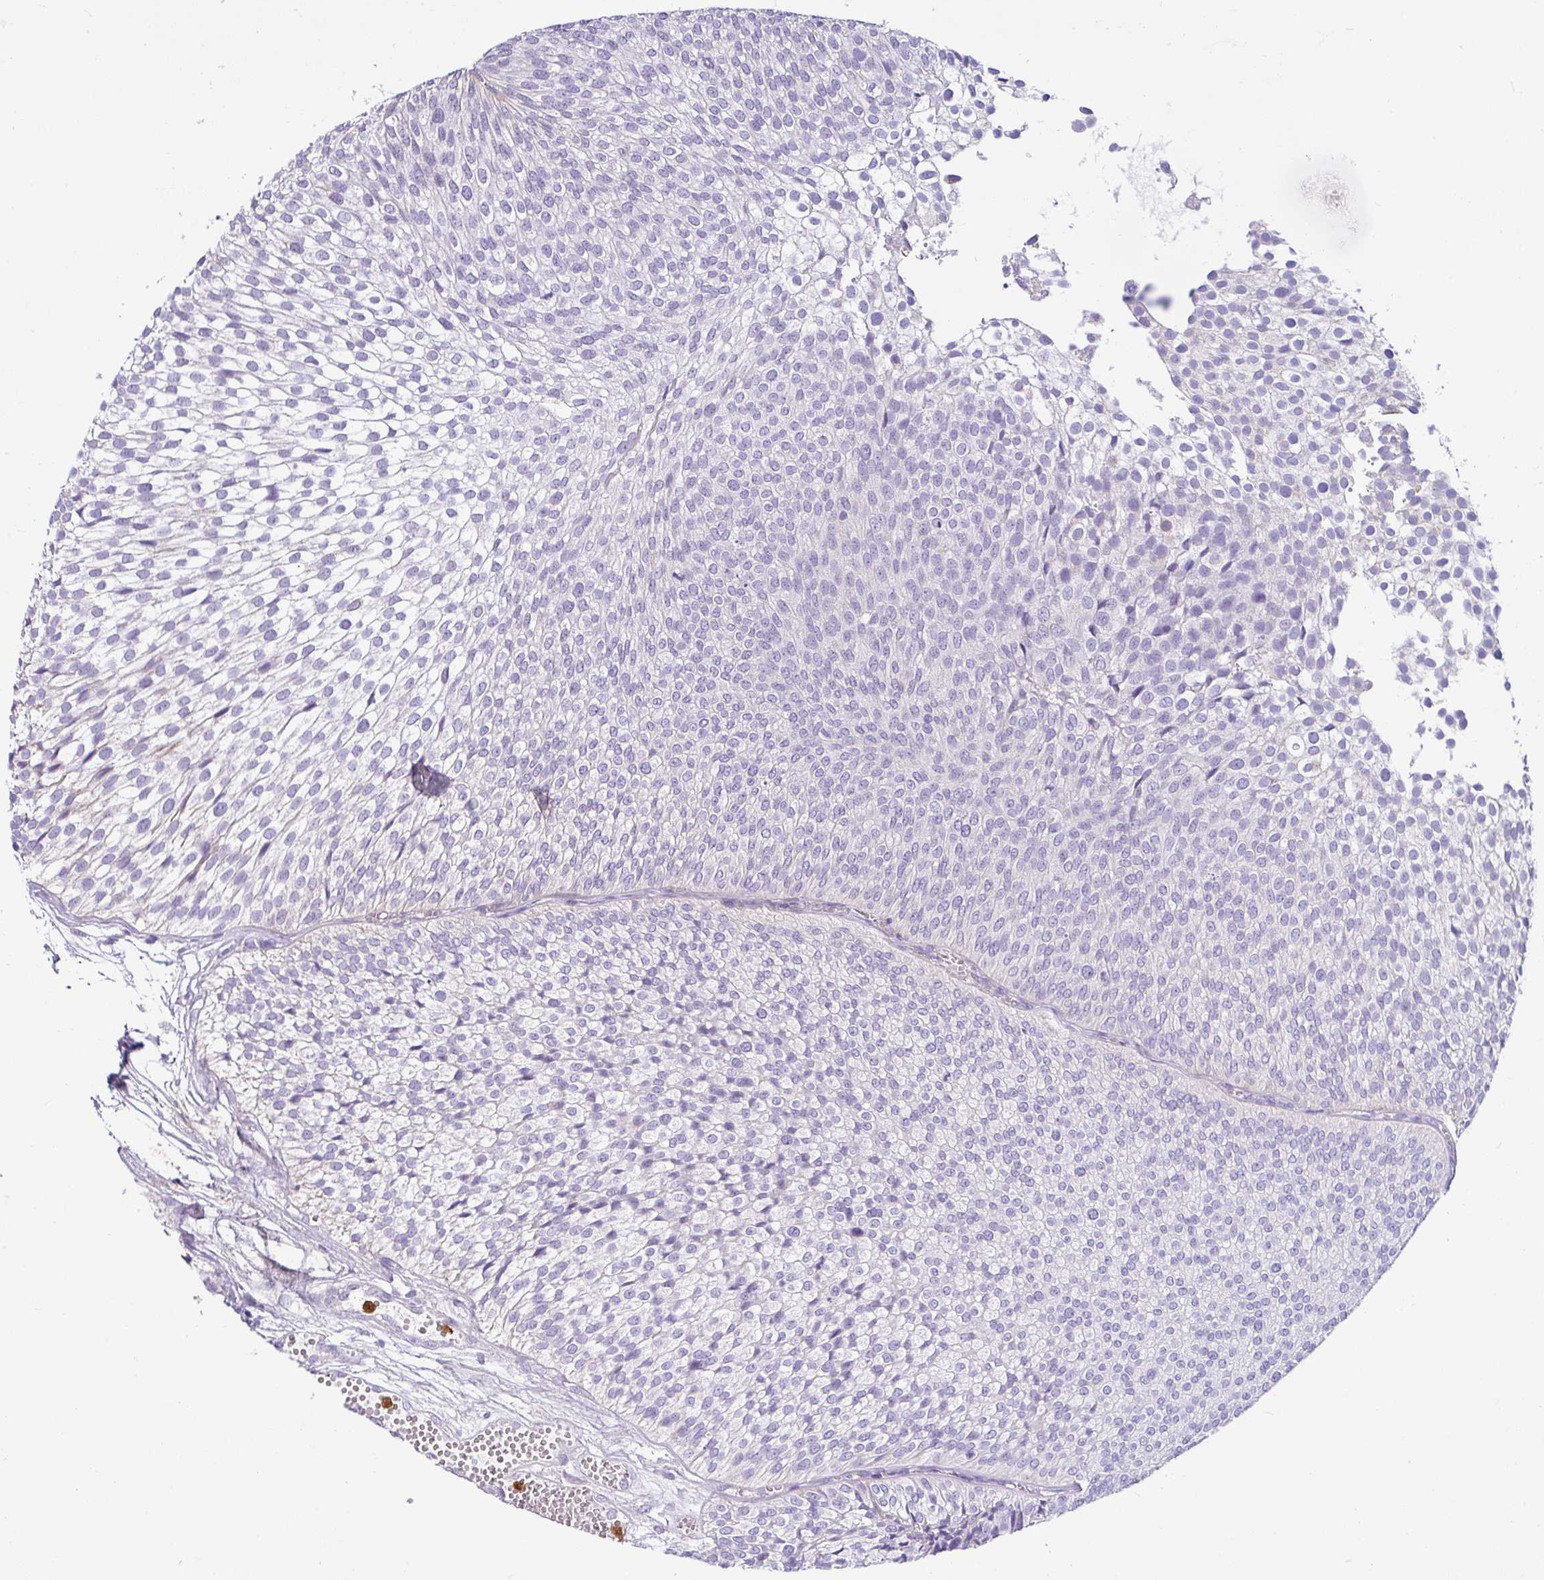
{"staining": {"intensity": "negative", "quantity": "none", "location": "none"}, "tissue": "urothelial cancer", "cell_type": "Tumor cells", "image_type": "cancer", "snomed": [{"axis": "morphology", "description": "Urothelial carcinoma, Low grade"}, {"axis": "topography", "description": "Urinary bladder"}], "caption": "DAB immunohistochemical staining of human urothelial cancer reveals no significant staining in tumor cells. (DAB (3,3'-diaminobenzidine) immunohistochemistry (IHC), high magnification).", "gene": "SH2D3C", "patient": {"sex": "male", "age": 91}}